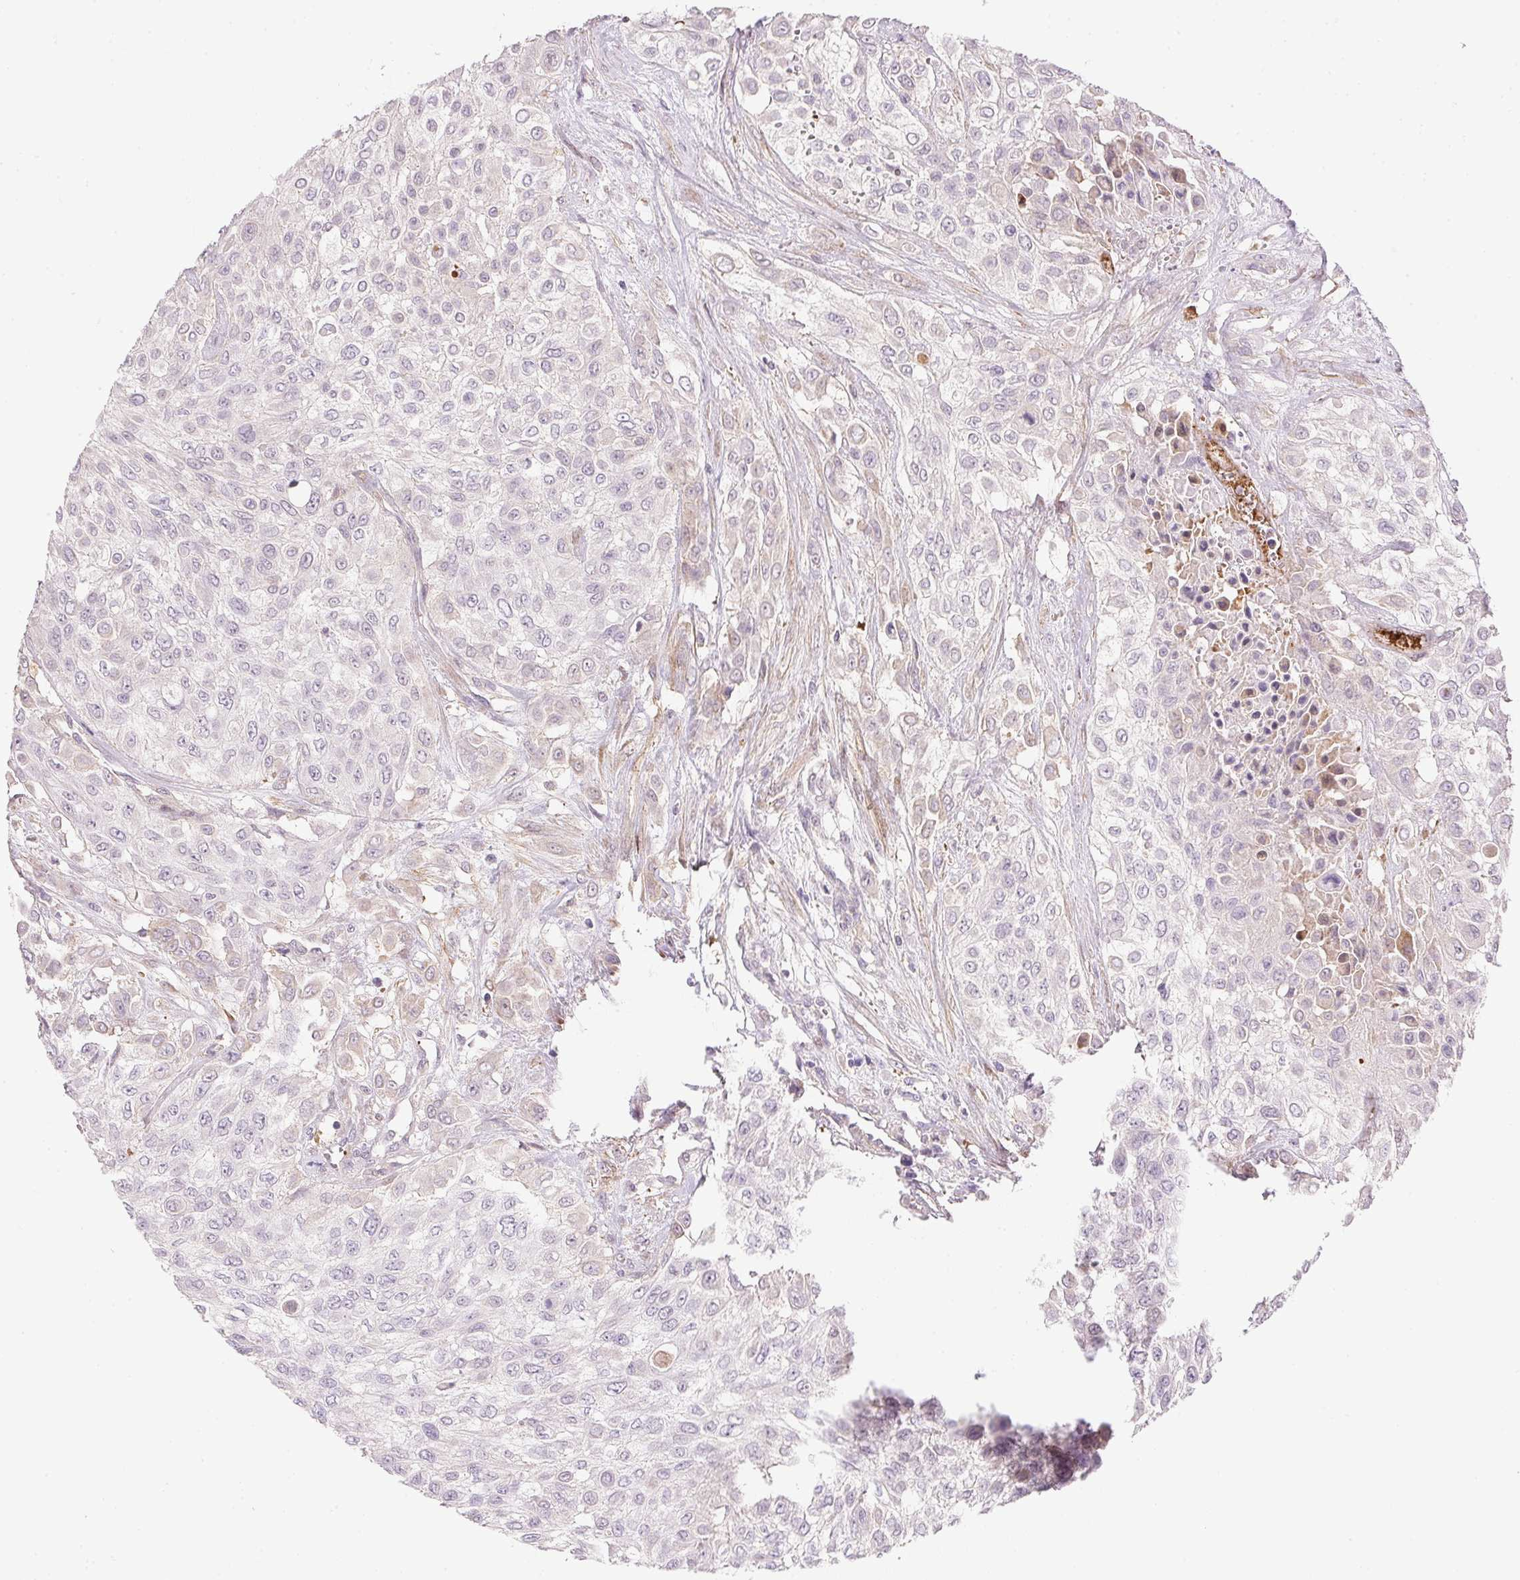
{"staining": {"intensity": "negative", "quantity": "none", "location": "none"}, "tissue": "urothelial cancer", "cell_type": "Tumor cells", "image_type": "cancer", "snomed": [{"axis": "morphology", "description": "Urothelial carcinoma, High grade"}, {"axis": "topography", "description": "Urinary bladder"}], "caption": "Protein analysis of urothelial carcinoma (high-grade) shows no significant expression in tumor cells.", "gene": "PRL", "patient": {"sex": "male", "age": 57}}